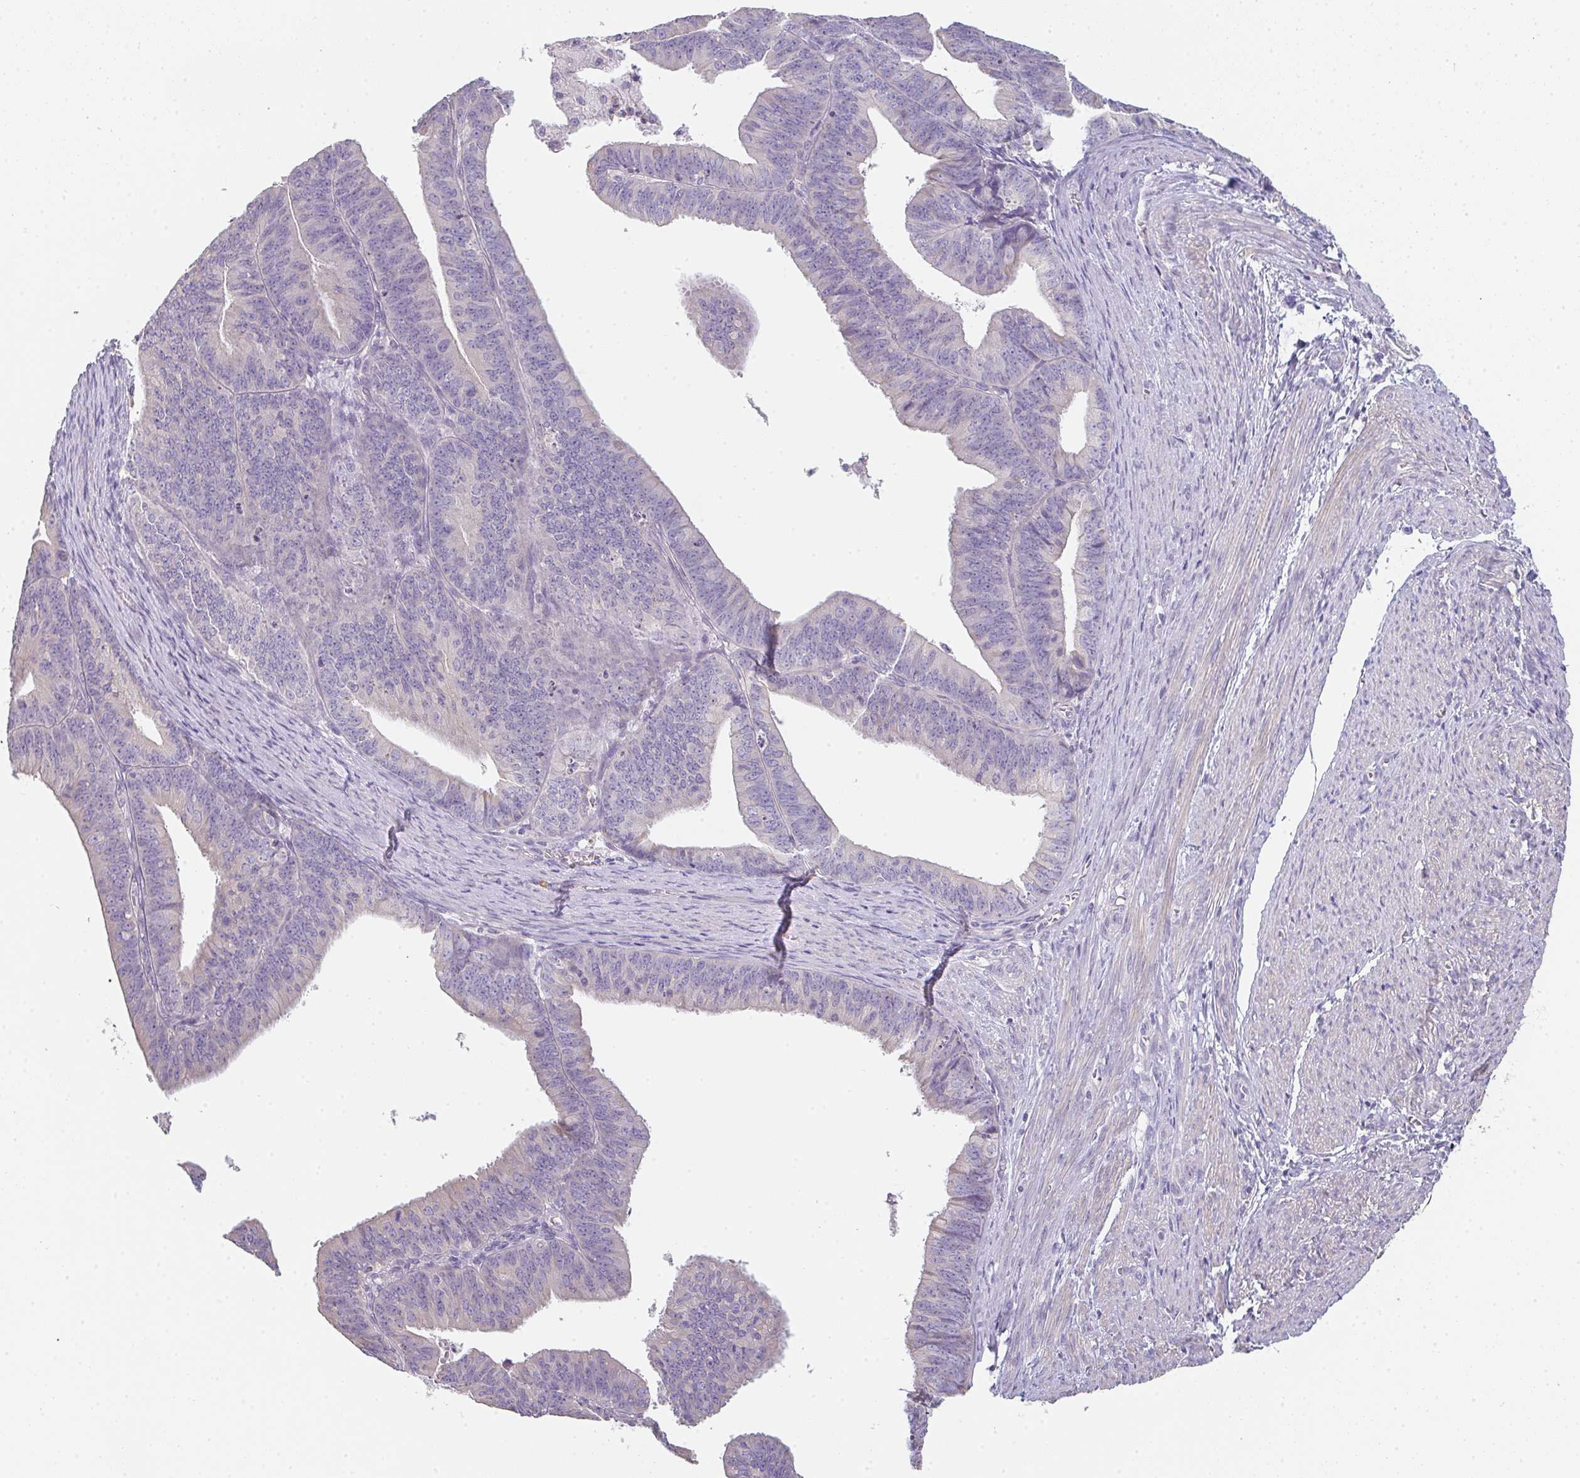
{"staining": {"intensity": "negative", "quantity": "none", "location": "none"}, "tissue": "endometrial cancer", "cell_type": "Tumor cells", "image_type": "cancer", "snomed": [{"axis": "morphology", "description": "Adenocarcinoma, NOS"}, {"axis": "topography", "description": "Endometrium"}], "caption": "Immunohistochemistry (IHC) photomicrograph of neoplastic tissue: human endometrial adenocarcinoma stained with DAB demonstrates no significant protein expression in tumor cells.", "gene": "ZNF215", "patient": {"sex": "female", "age": 73}}